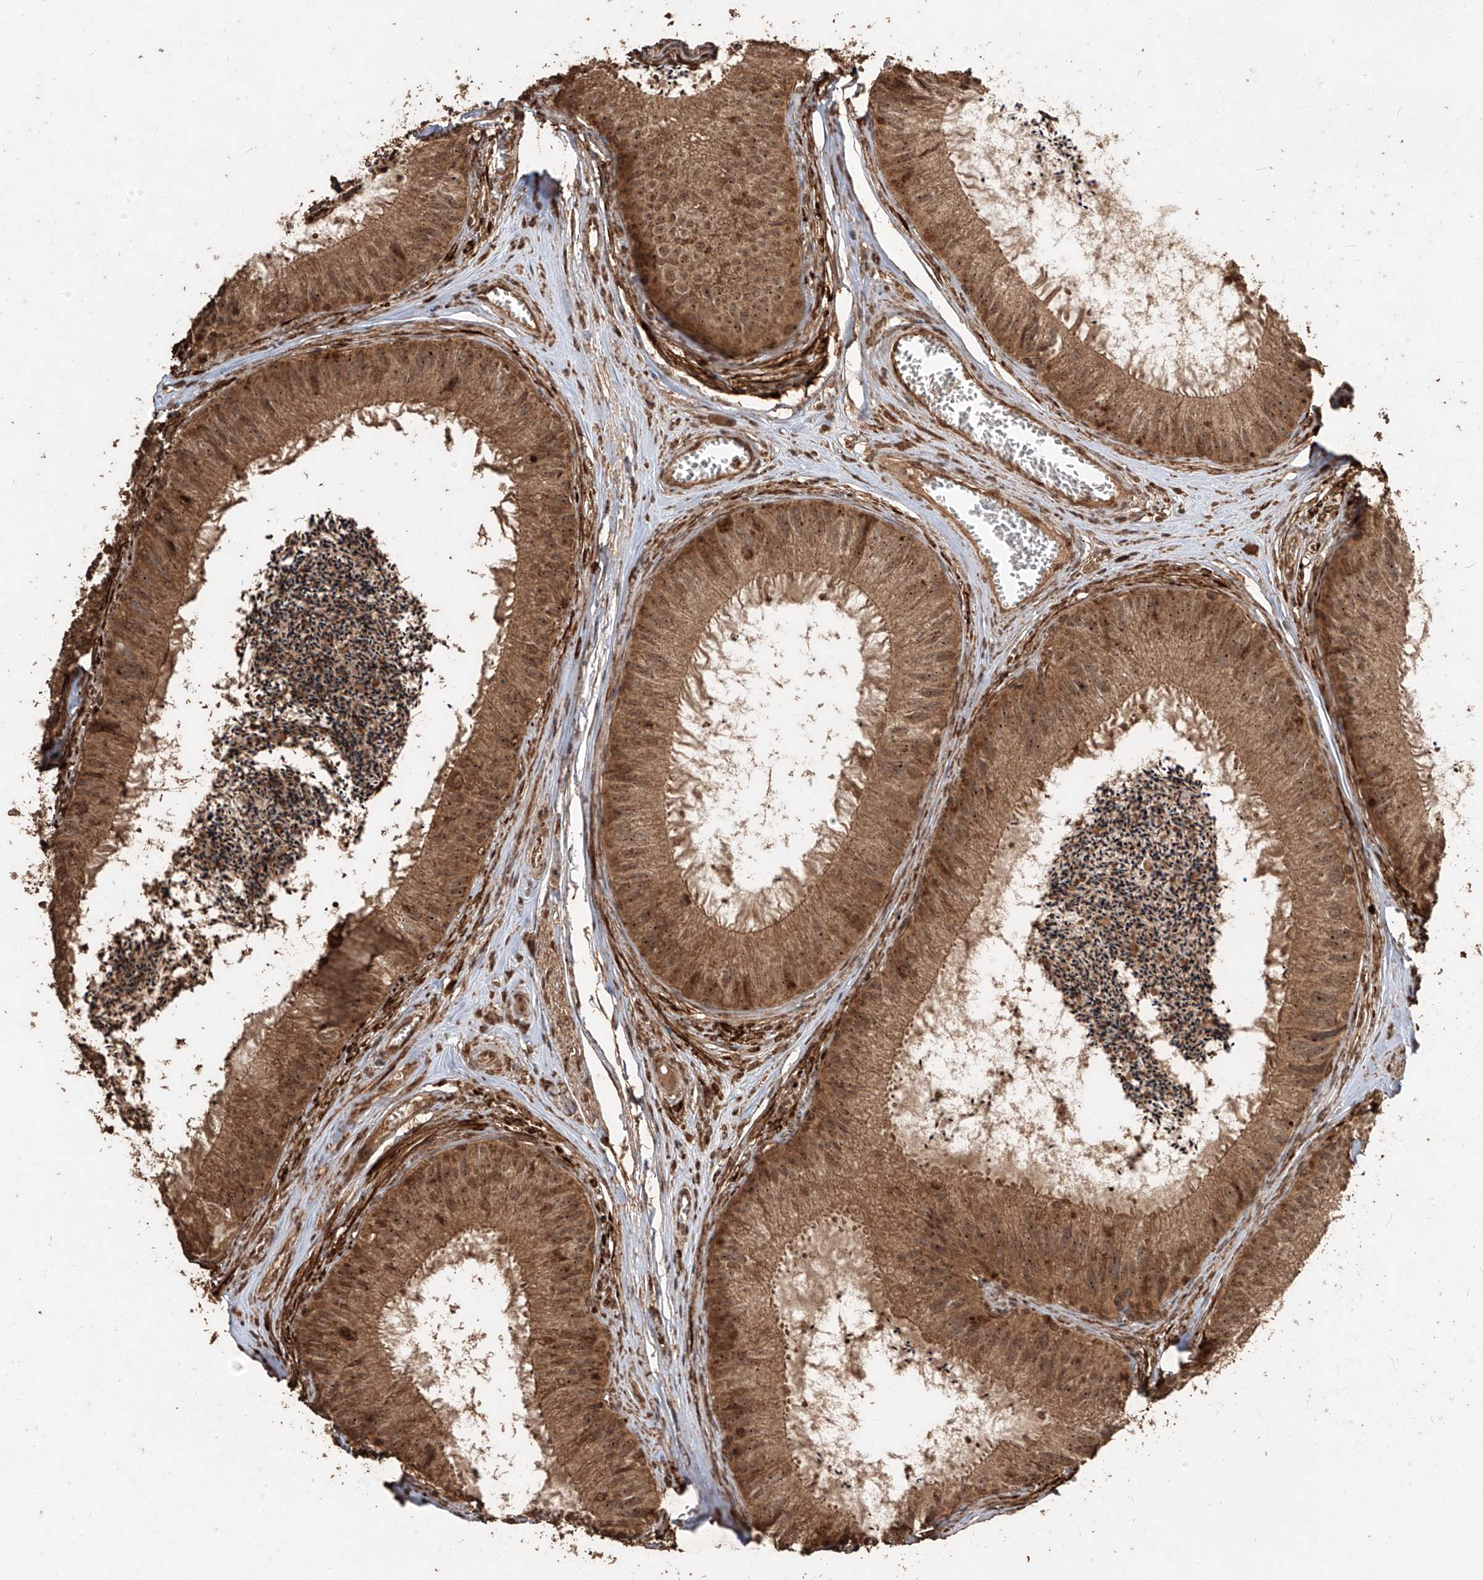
{"staining": {"intensity": "strong", "quantity": ">75%", "location": "cytoplasmic/membranous,nuclear"}, "tissue": "epididymis", "cell_type": "Glandular cells", "image_type": "normal", "snomed": [{"axis": "morphology", "description": "Normal tissue, NOS"}, {"axis": "topography", "description": "Epididymis"}], "caption": "Immunohistochemical staining of normal human epididymis exhibits >75% levels of strong cytoplasmic/membranous,nuclear protein positivity in about >75% of glandular cells.", "gene": "ZNF660", "patient": {"sex": "male", "age": 79}}